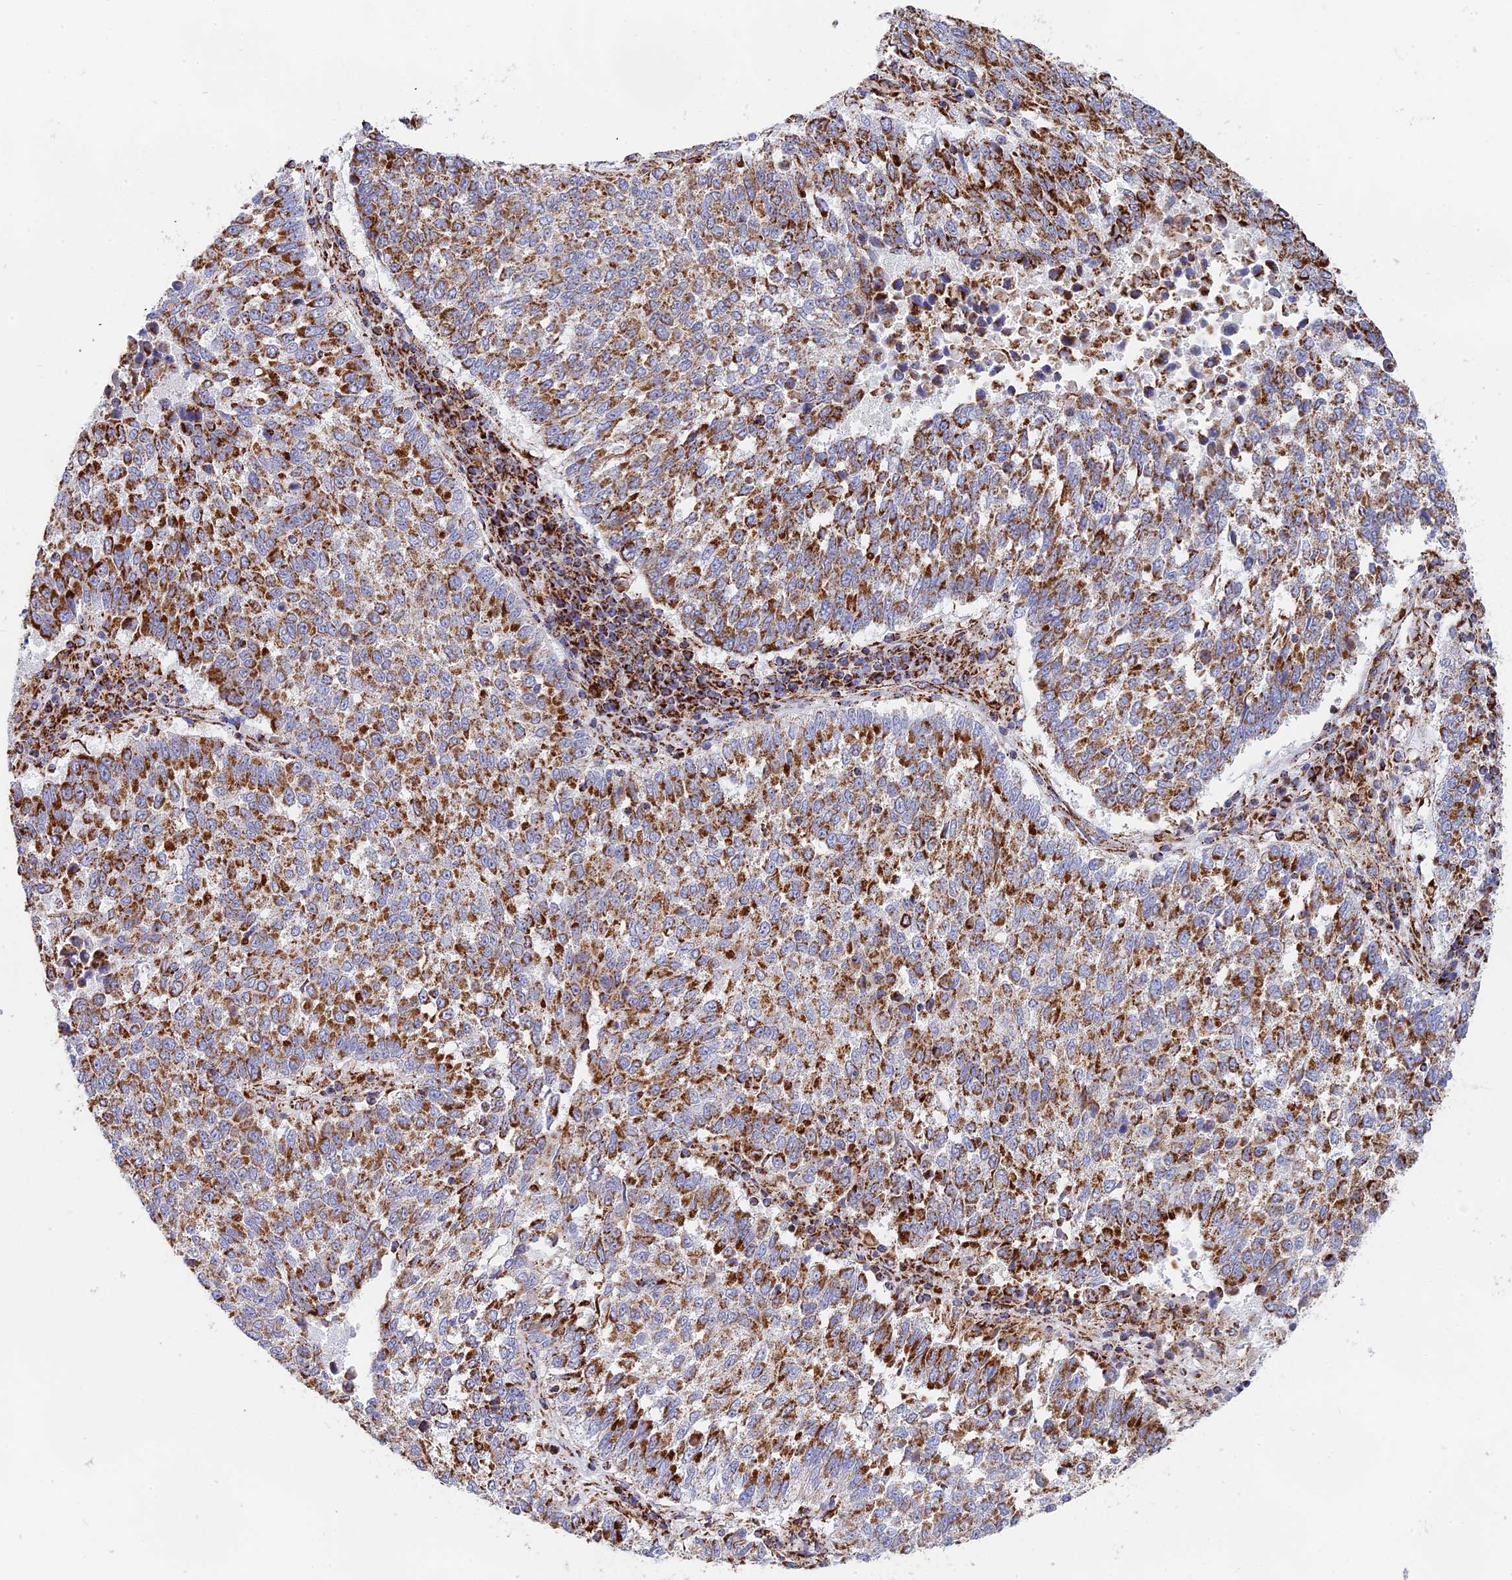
{"staining": {"intensity": "strong", "quantity": ">75%", "location": "cytoplasmic/membranous"}, "tissue": "lung cancer", "cell_type": "Tumor cells", "image_type": "cancer", "snomed": [{"axis": "morphology", "description": "Squamous cell carcinoma, NOS"}, {"axis": "topography", "description": "Lung"}], "caption": "Immunohistochemical staining of squamous cell carcinoma (lung) reveals high levels of strong cytoplasmic/membranous expression in approximately >75% of tumor cells.", "gene": "NDUFA5", "patient": {"sex": "male", "age": 73}}